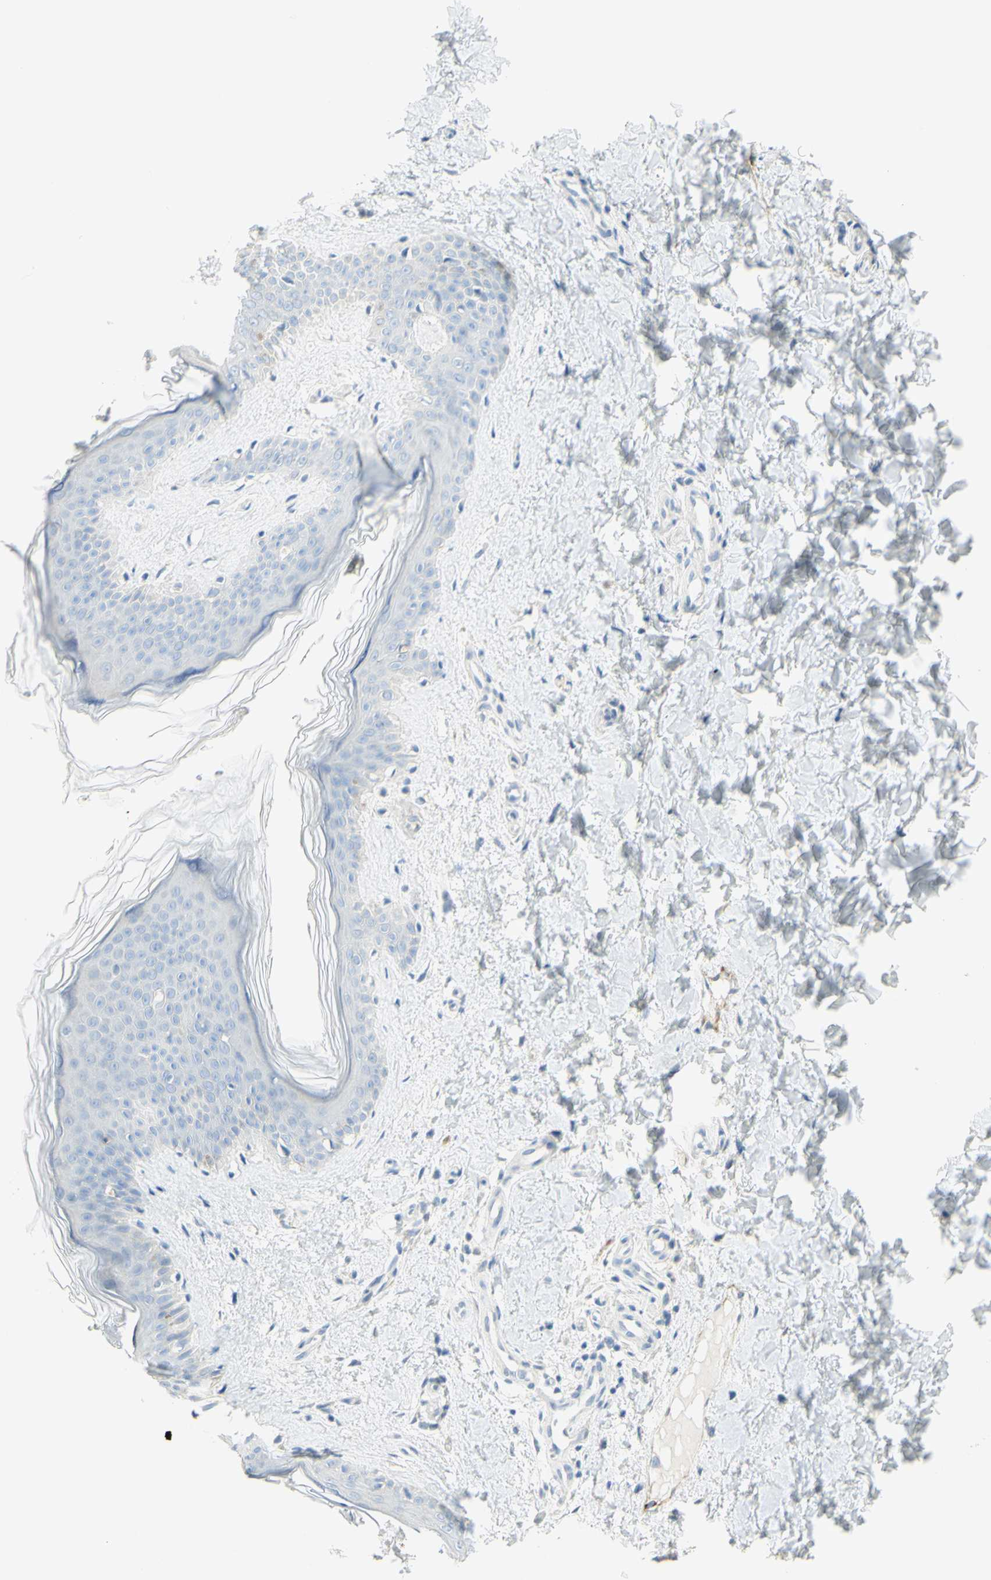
{"staining": {"intensity": "negative", "quantity": "none", "location": "none"}, "tissue": "skin", "cell_type": "Fibroblasts", "image_type": "normal", "snomed": [{"axis": "morphology", "description": "Normal tissue, NOS"}, {"axis": "topography", "description": "Skin"}], "caption": "Fibroblasts are negative for brown protein staining in normal skin. (DAB immunohistochemistry visualized using brightfield microscopy, high magnification).", "gene": "GCNT3", "patient": {"sex": "female", "age": 41}}